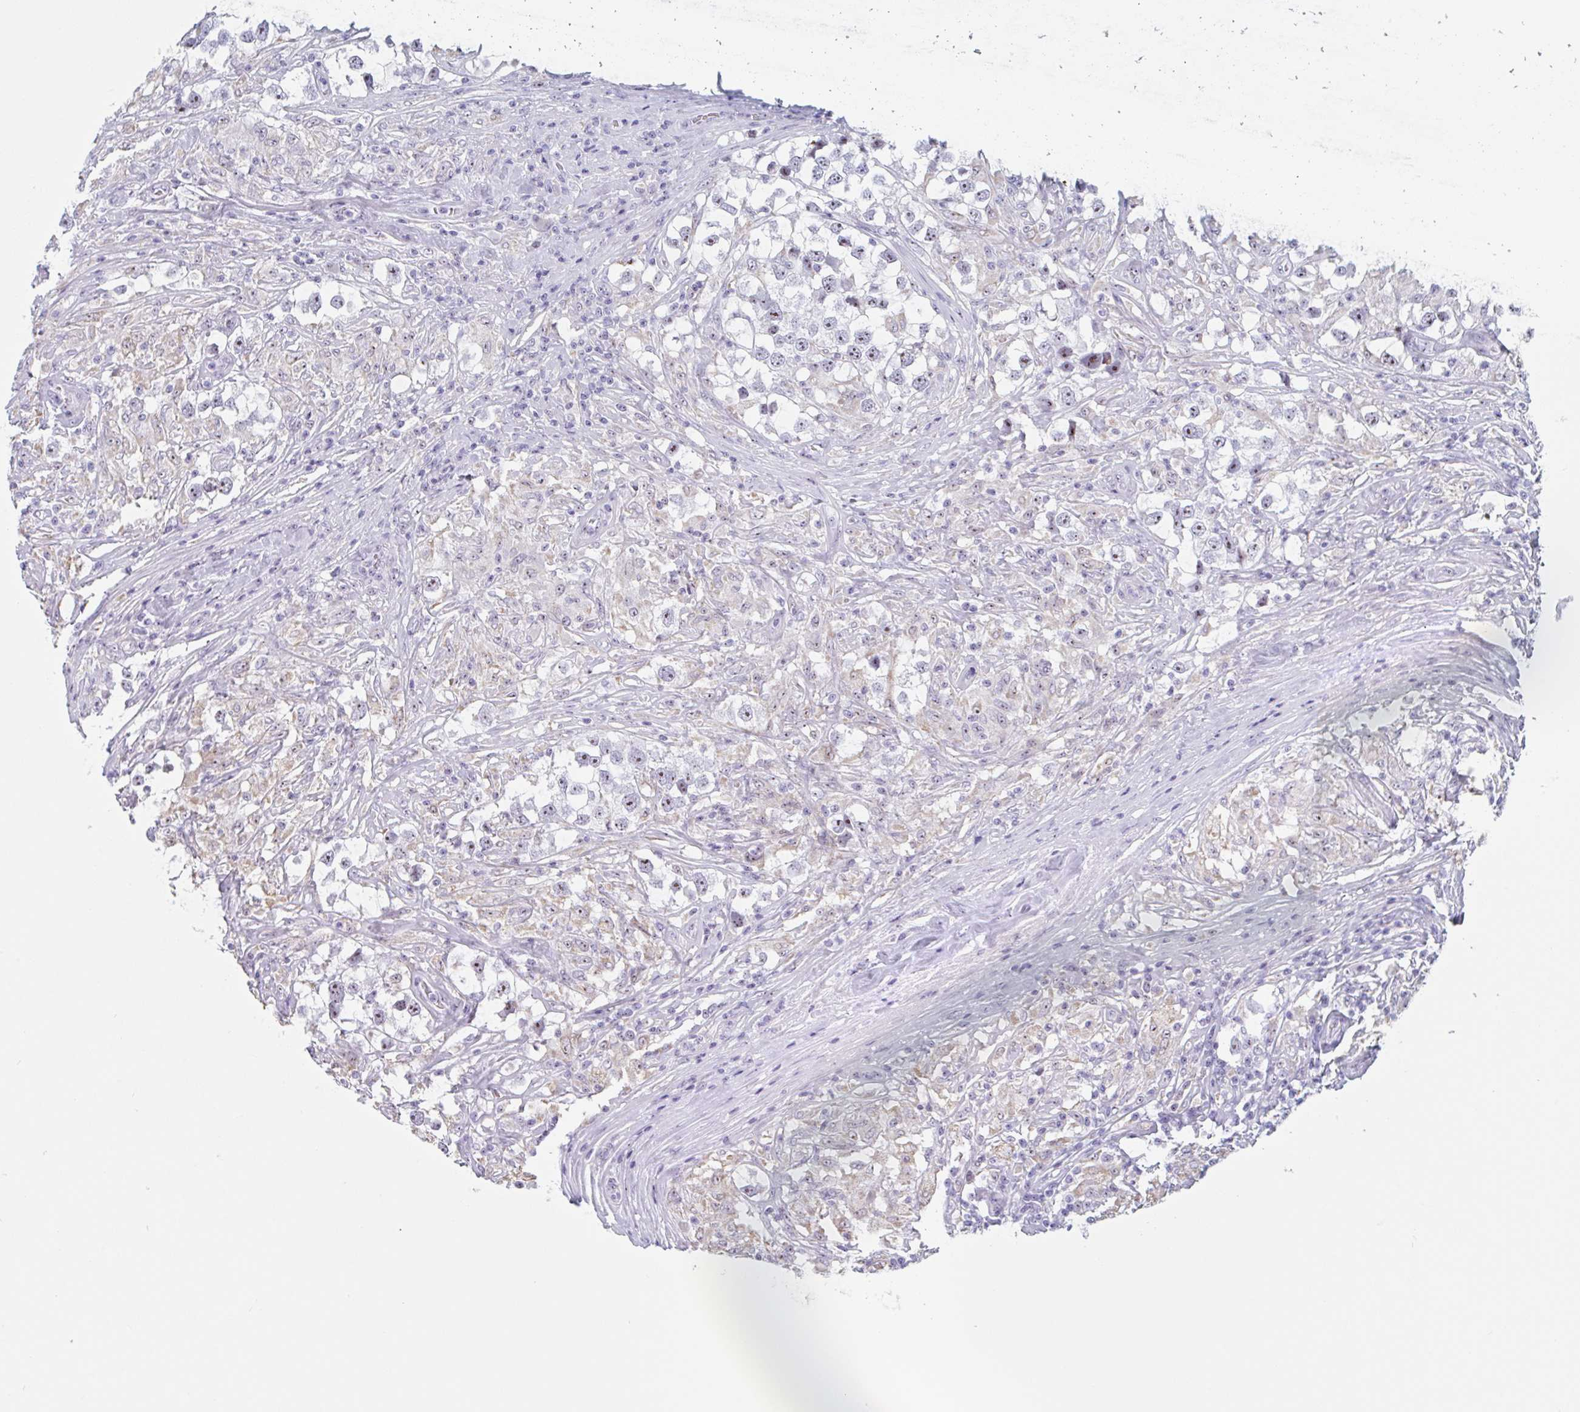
{"staining": {"intensity": "moderate", "quantity": "25%-75%", "location": "nuclear"}, "tissue": "testis cancer", "cell_type": "Tumor cells", "image_type": "cancer", "snomed": [{"axis": "morphology", "description": "Seminoma, NOS"}, {"axis": "topography", "description": "Testis"}], "caption": "Tumor cells show medium levels of moderate nuclear staining in about 25%-75% of cells in testis seminoma. The staining was performed using DAB to visualize the protein expression in brown, while the nuclei were stained in blue with hematoxylin (Magnification: 20x).", "gene": "LENG9", "patient": {"sex": "male", "age": 46}}